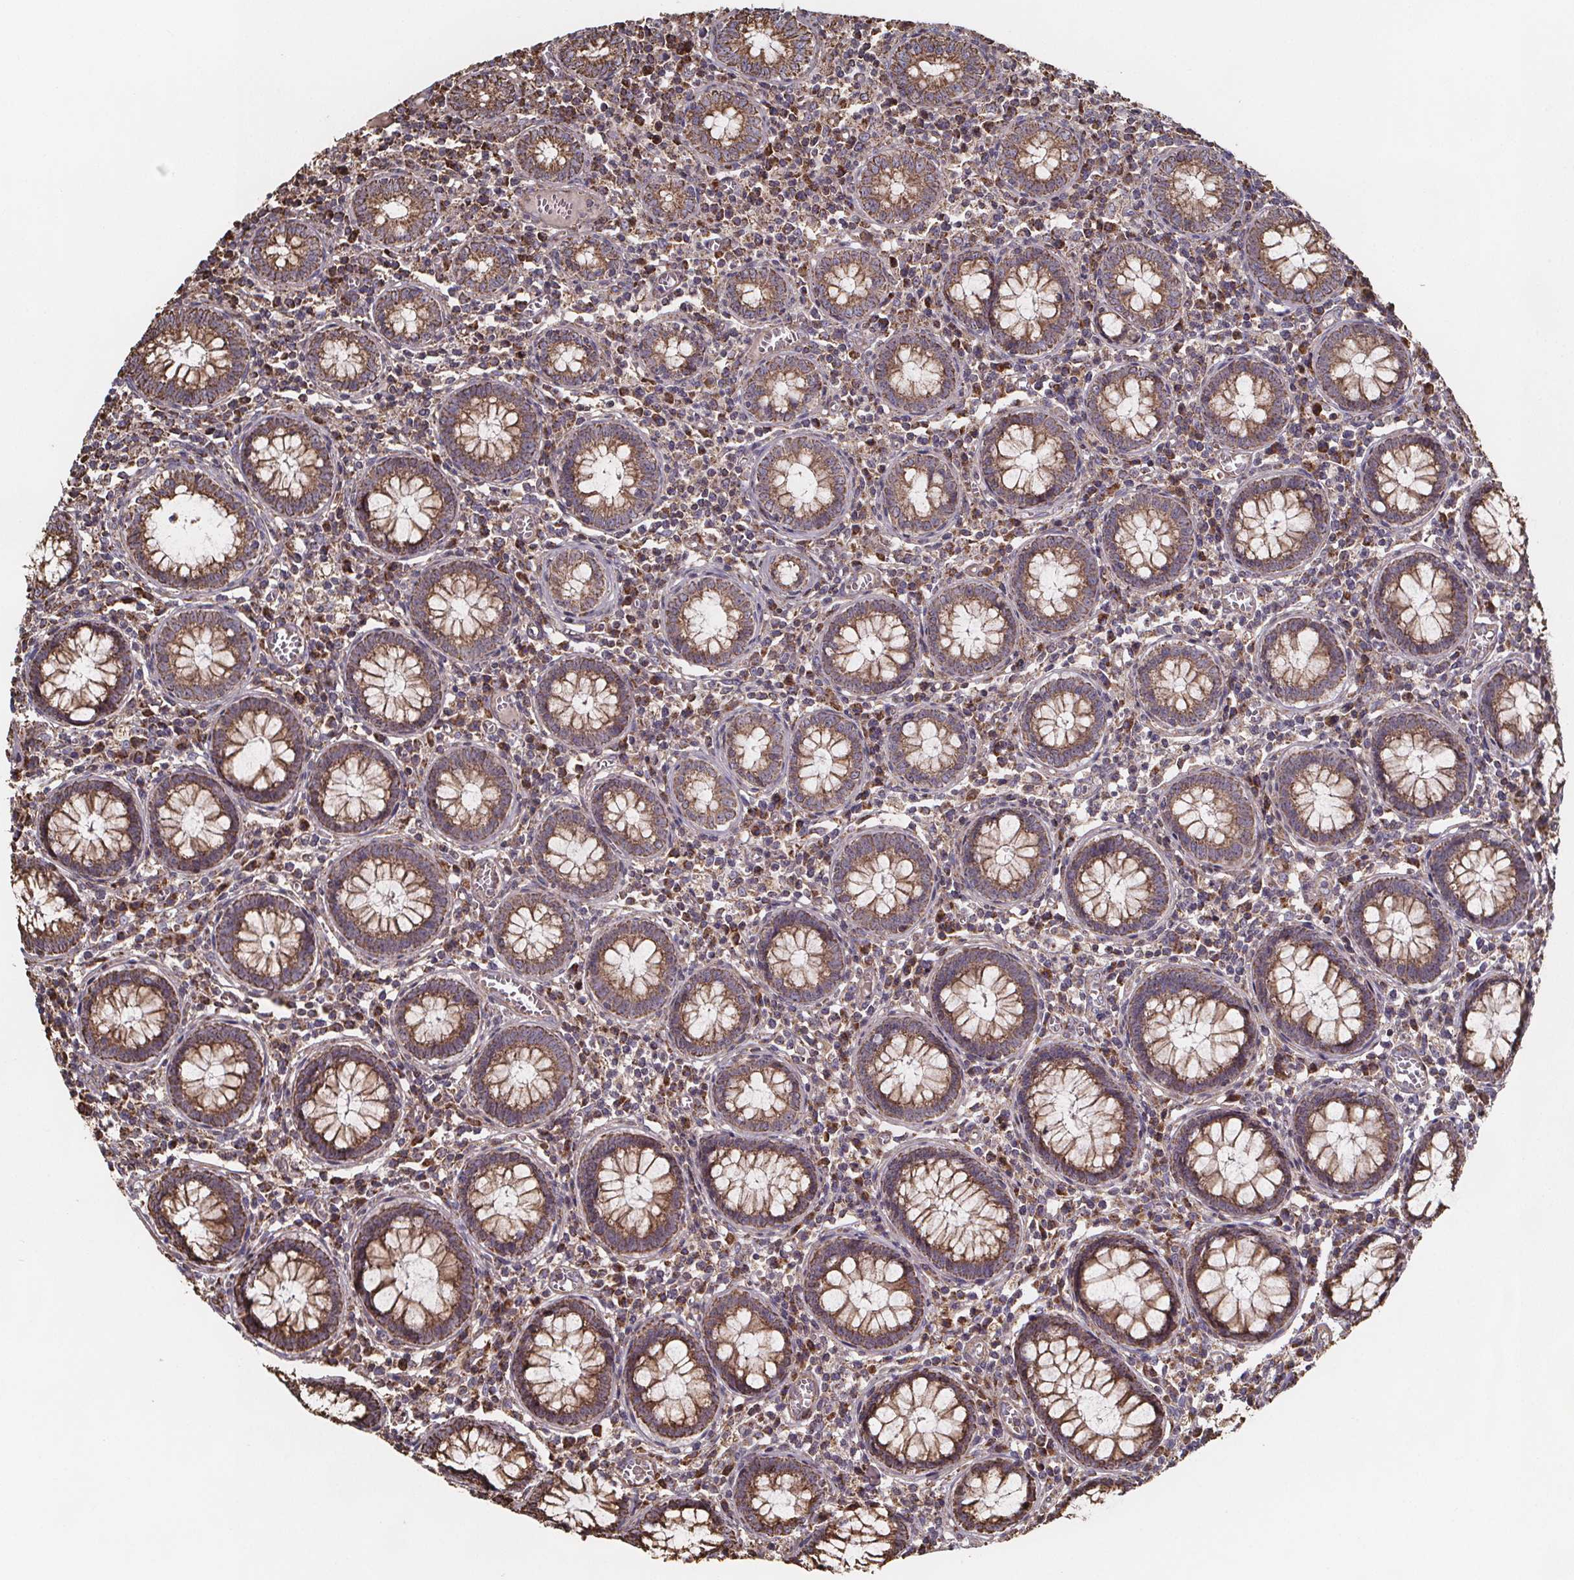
{"staining": {"intensity": "moderate", "quantity": ">75%", "location": "cytoplasmic/membranous"}, "tissue": "colorectal cancer", "cell_type": "Tumor cells", "image_type": "cancer", "snomed": [{"axis": "morphology", "description": "Normal tissue, NOS"}, {"axis": "morphology", "description": "Adenocarcinoma, NOS"}, {"axis": "topography", "description": "Colon"}], "caption": "This photomicrograph displays immunohistochemistry (IHC) staining of human adenocarcinoma (colorectal), with medium moderate cytoplasmic/membranous positivity in approximately >75% of tumor cells.", "gene": "SLC35D2", "patient": {"sex": "male", "age": 65}}